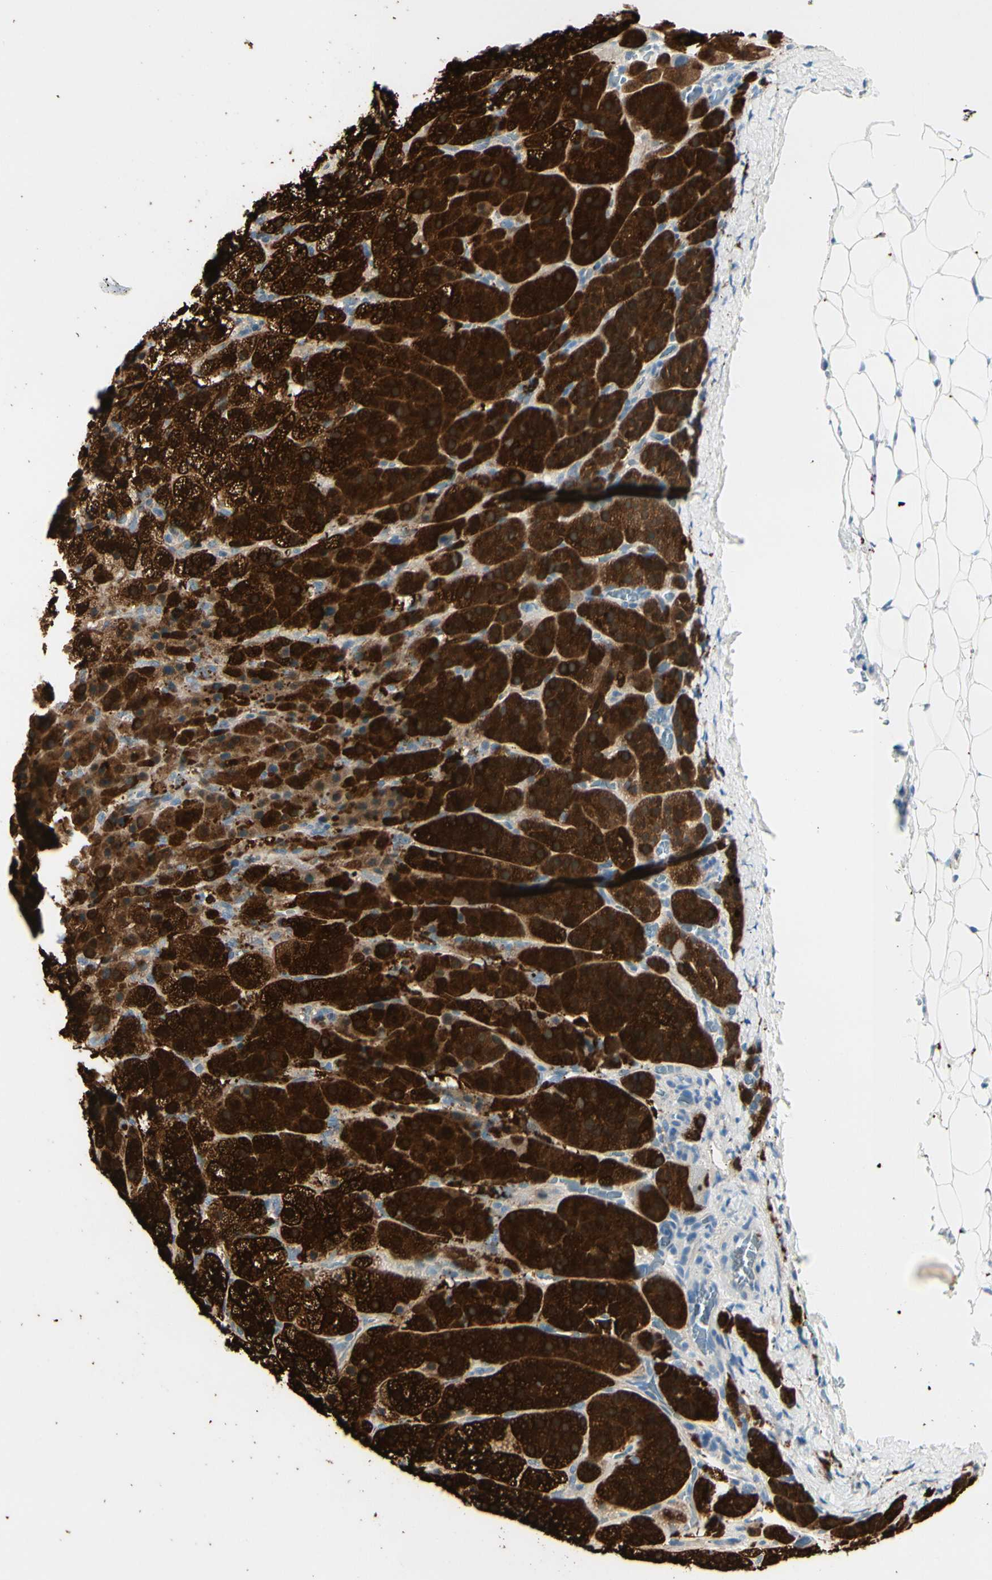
{"staining": {"intensity": "strong", "quantity": ">75%", "location": "cytoplasmic/membranous,nuclear"}, "tissue": "adrenal gland", "cell_type": "Glandular cells", "image_type": "normal", "snomed": [{"axis": "morphology", "description": "Normal tissue, NOS"}, {"axis": "topography", "description": "Adrenal gland"}], "caption": "Protein expression analysis of unremarkable adrenal gland demonstrates strong cytoplasmic/membranous,nuclear staining in about >75% of glandular cells.", "gene": "PEBP1", "patient": {"sex": "female", "age": 57}}